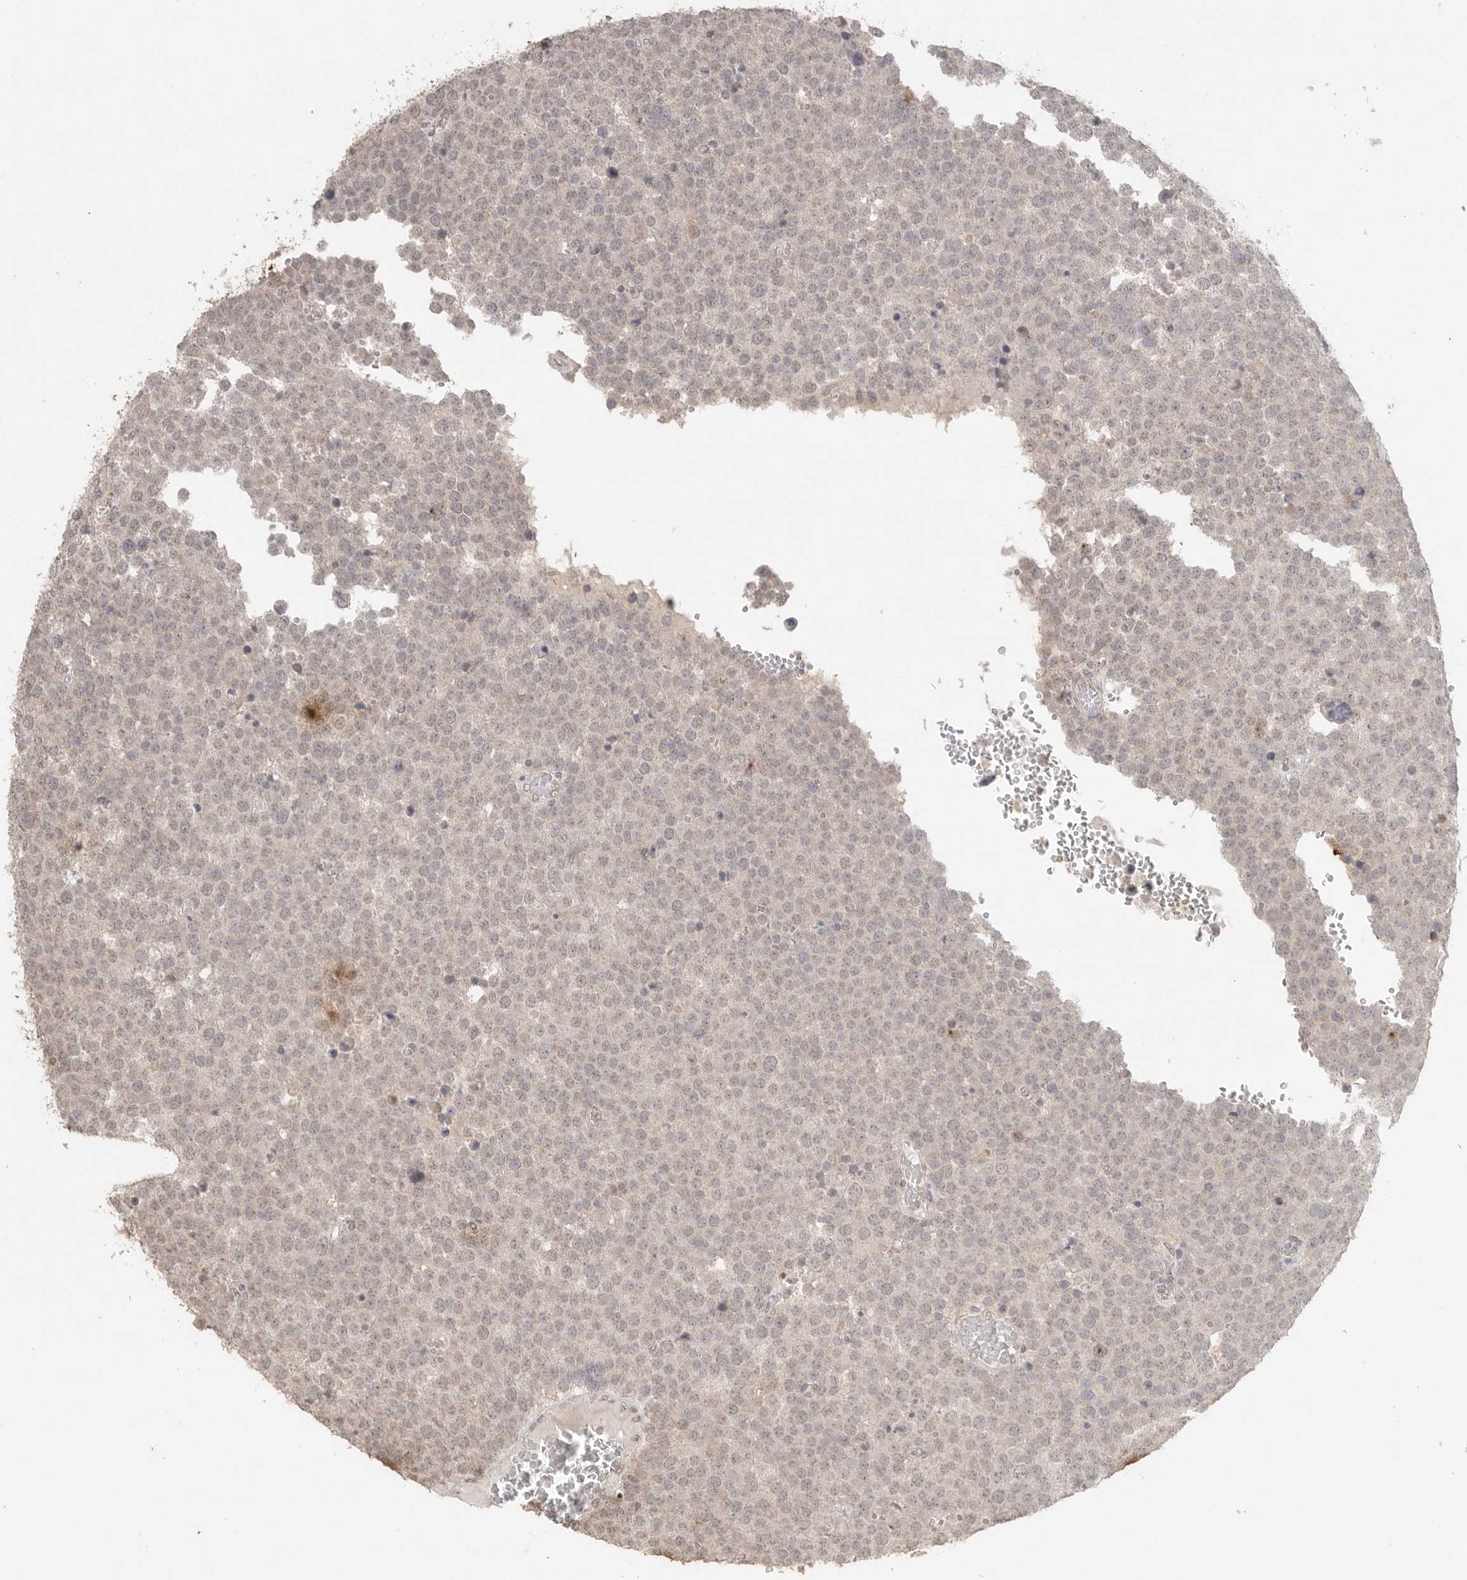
{"staining": {"intensity": "weak", "quantity": "<25%", "location": "nuclear"}, "tissue": "testis cancer", "cell_type": "Tumor cells", "image_type": "cancer", "snomed": [{"axis": "morphology", "description": "Seminoma, NOS"}, {"axis": "topography", "description": "Testis"}], "caption": "Immunohistochemical staining of testis seminoma reveals no significant positivity in tumor cells.", "gene": "KLK5", "patient": {"sex": "male", "age": 71}}